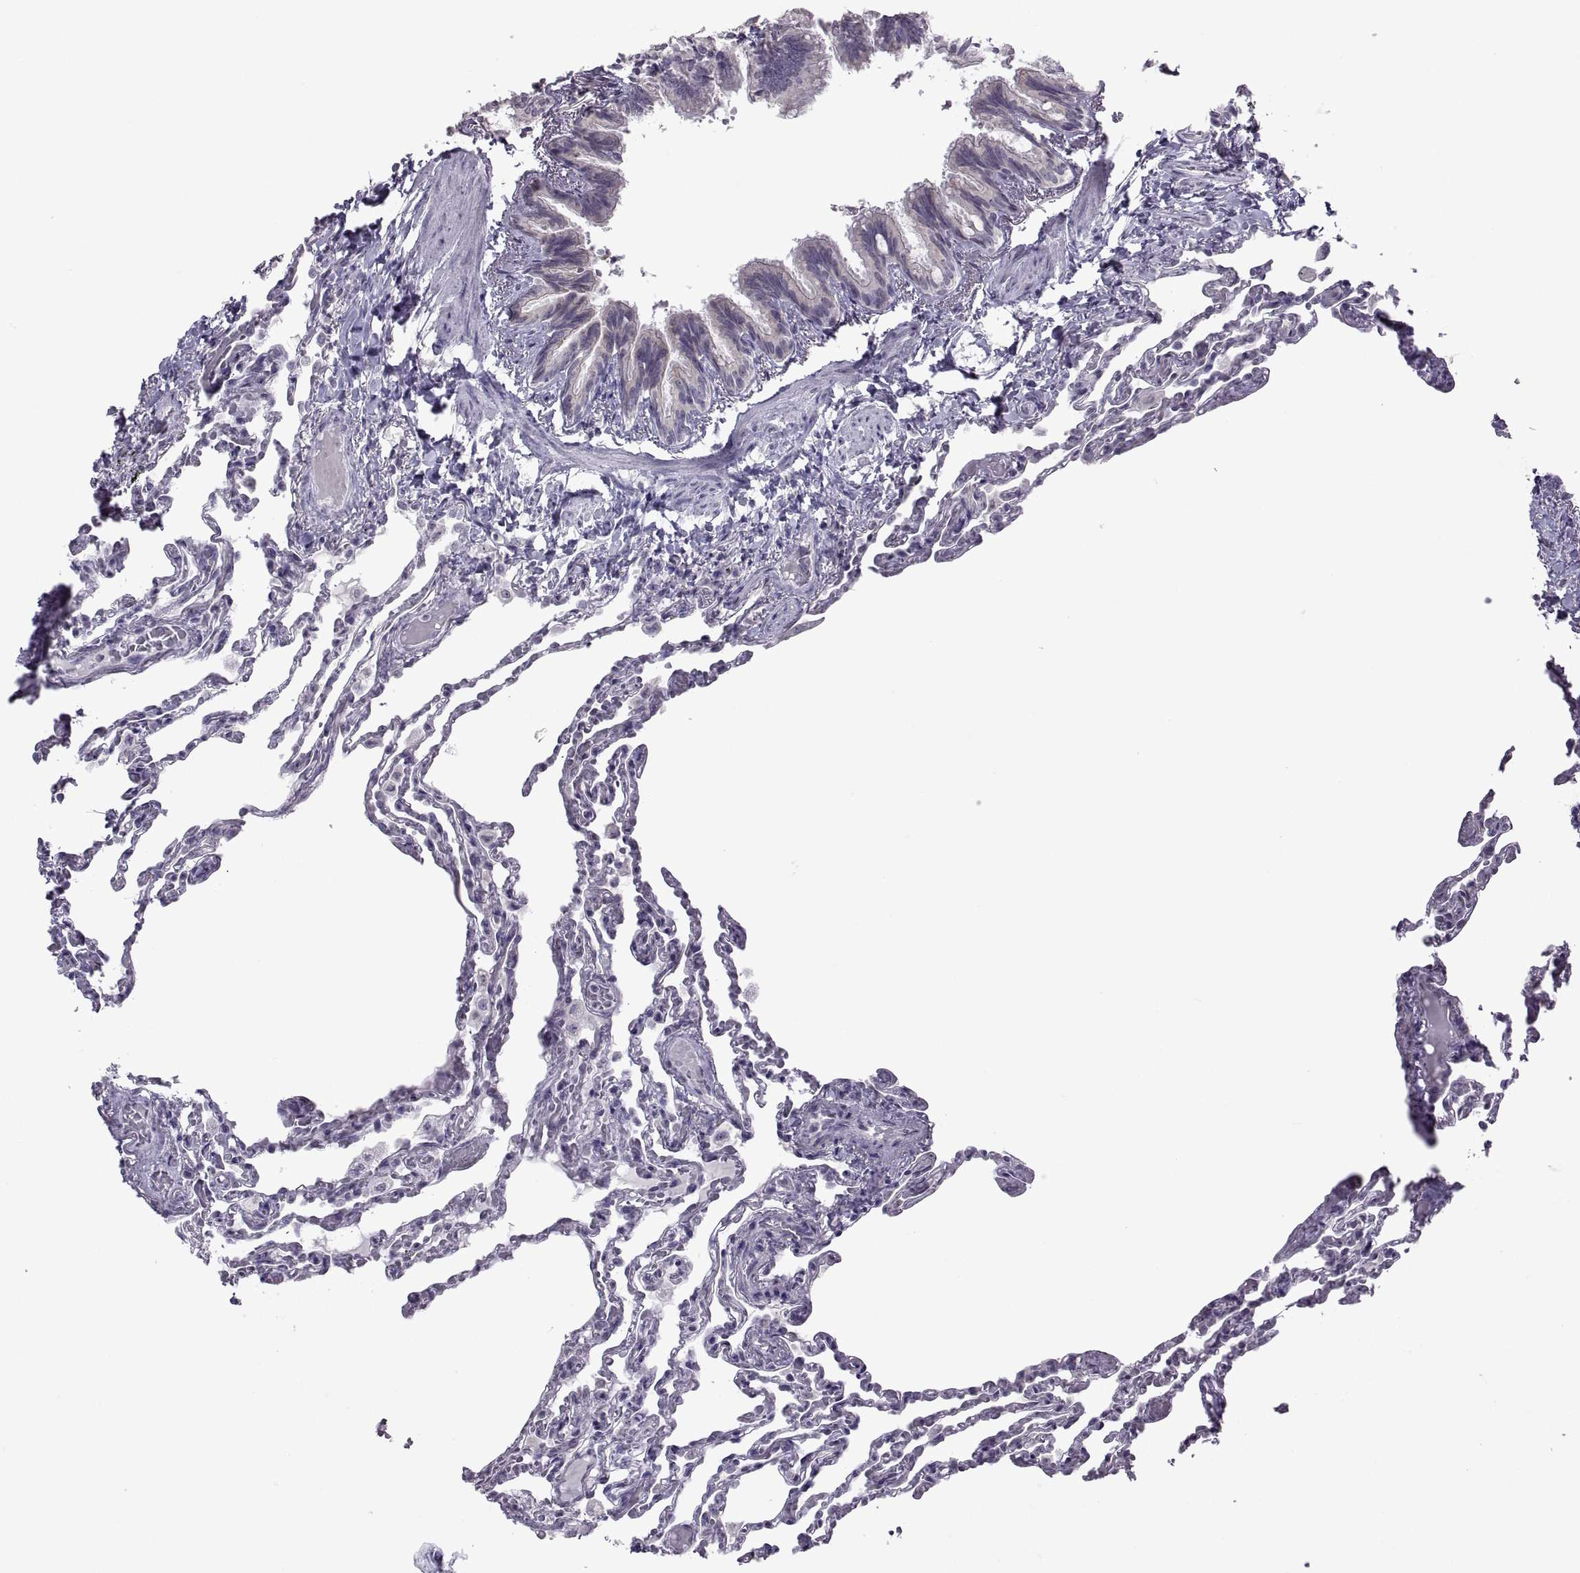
{"staining": {"intensity": "negative", "quantity": "none", "location": "none"}, "tissue": "lung", "cell_type": "Alveolar cells", "image_type": "normal", "snomed": [{"axis": "morphology", "description": "Normal tissue, NOS"}, {"axis": "topography", "description": "Lung"}], "caption": "High magnification brightfield microscopy of unremarkable lung stained with DAB (3,3'-diaminobenzidine) (brown) and counterstained with hematoxylin (blue): alveolar cells show no significant positivity.", "gene": "ASIC2", "patient": {"sex": "female", "age": 43}}